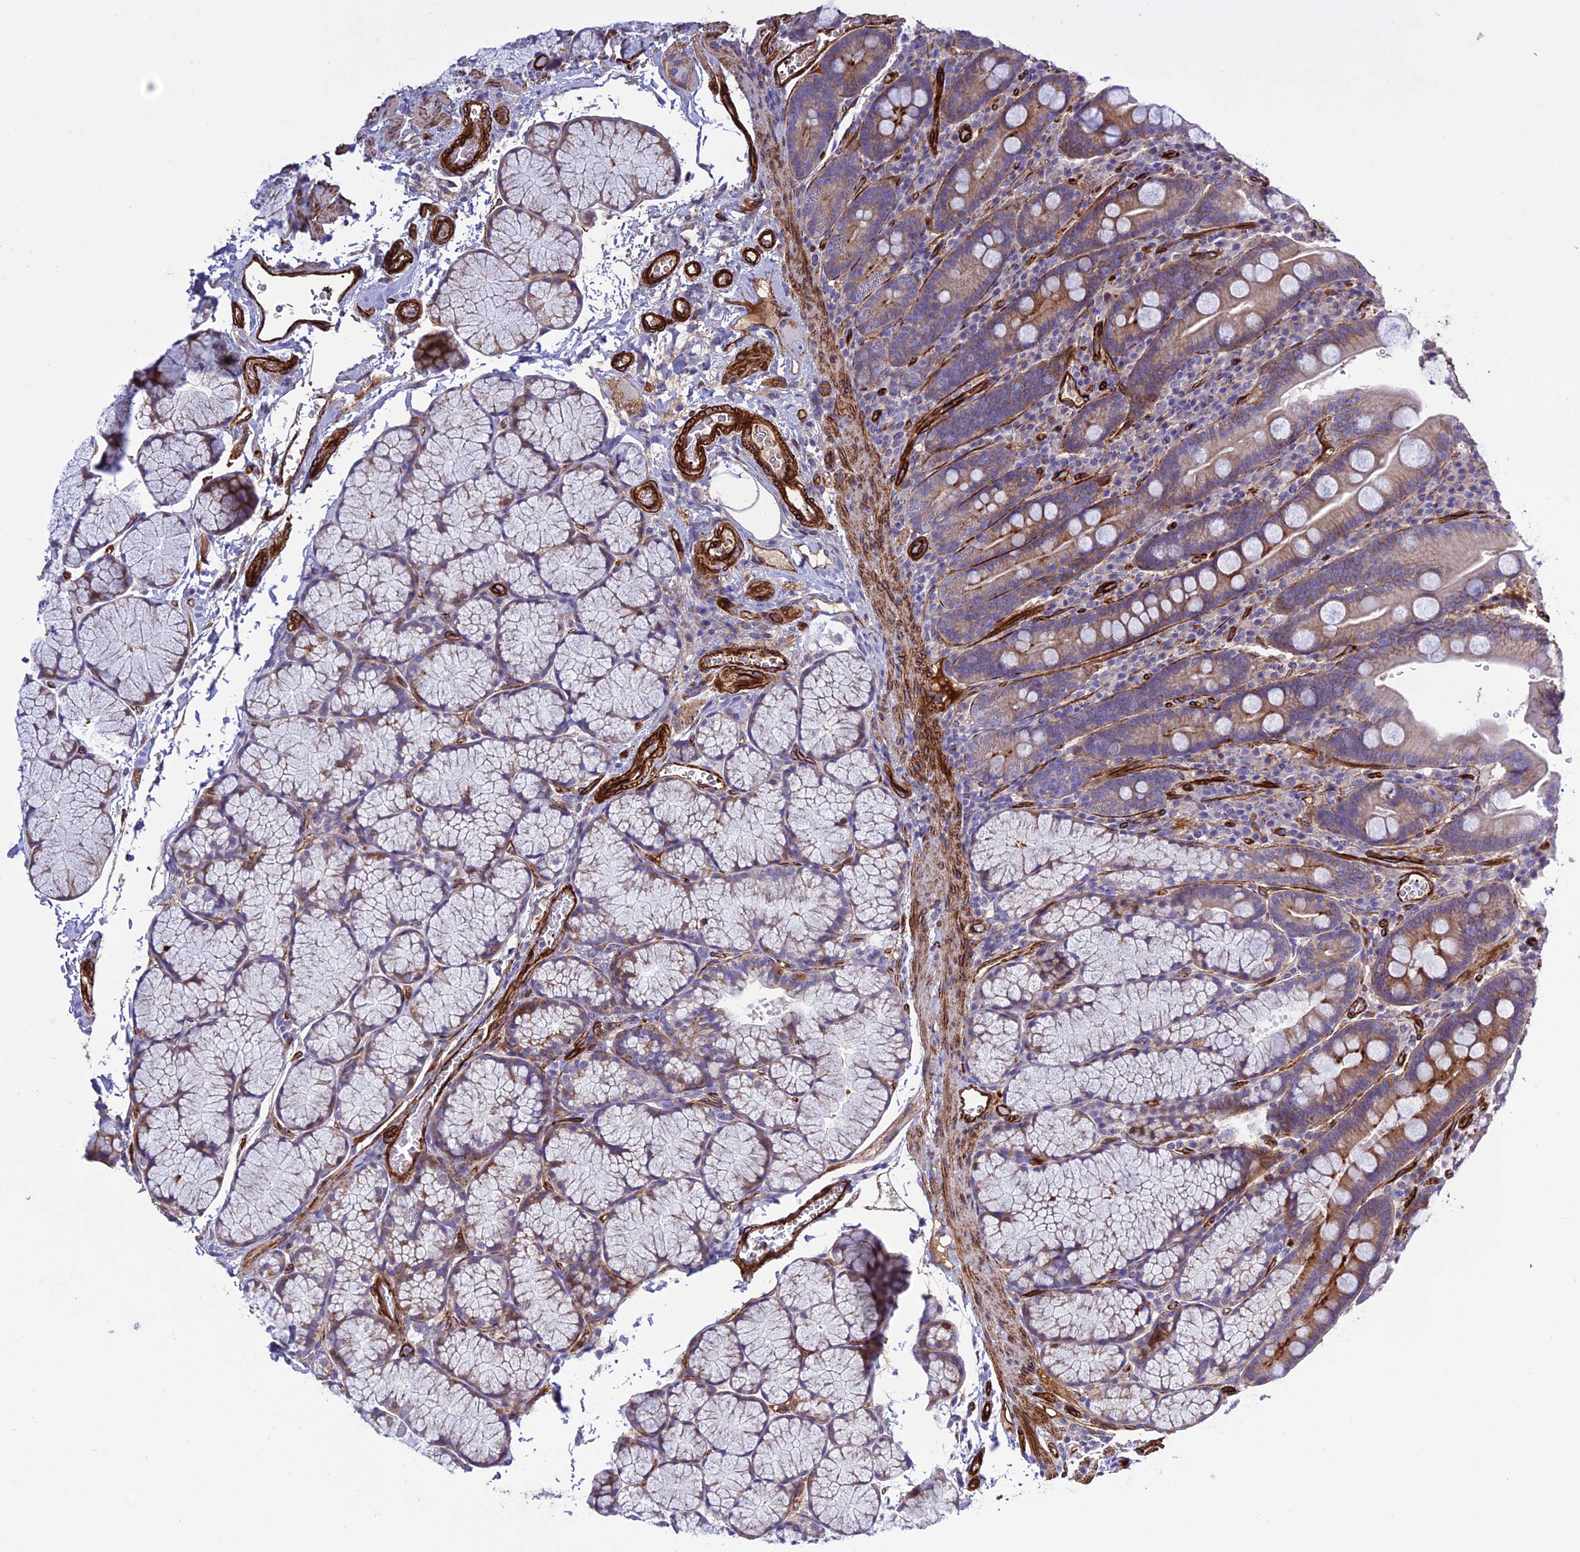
{"staining": {"intensity": "moderate", "quantity": "25%-75%", "location": "cytoplasmic/membranous"}, "tissue": "duodenum", "cell_type": "Glandular cells", "image_type": "normal", "snomed": [{"axis": "morphology", "description": "Normal tissue, NOS"}, {"axis": "topography", "description": "Duodenum"}], "caption": "Protein expression analysis of normal duodenum displays moderate cytoplasmic/membranous positivity in about 25%-75% of glandular cells.", "gene": "REX1BD", "patient": {"sex": "male", "age": 35}}